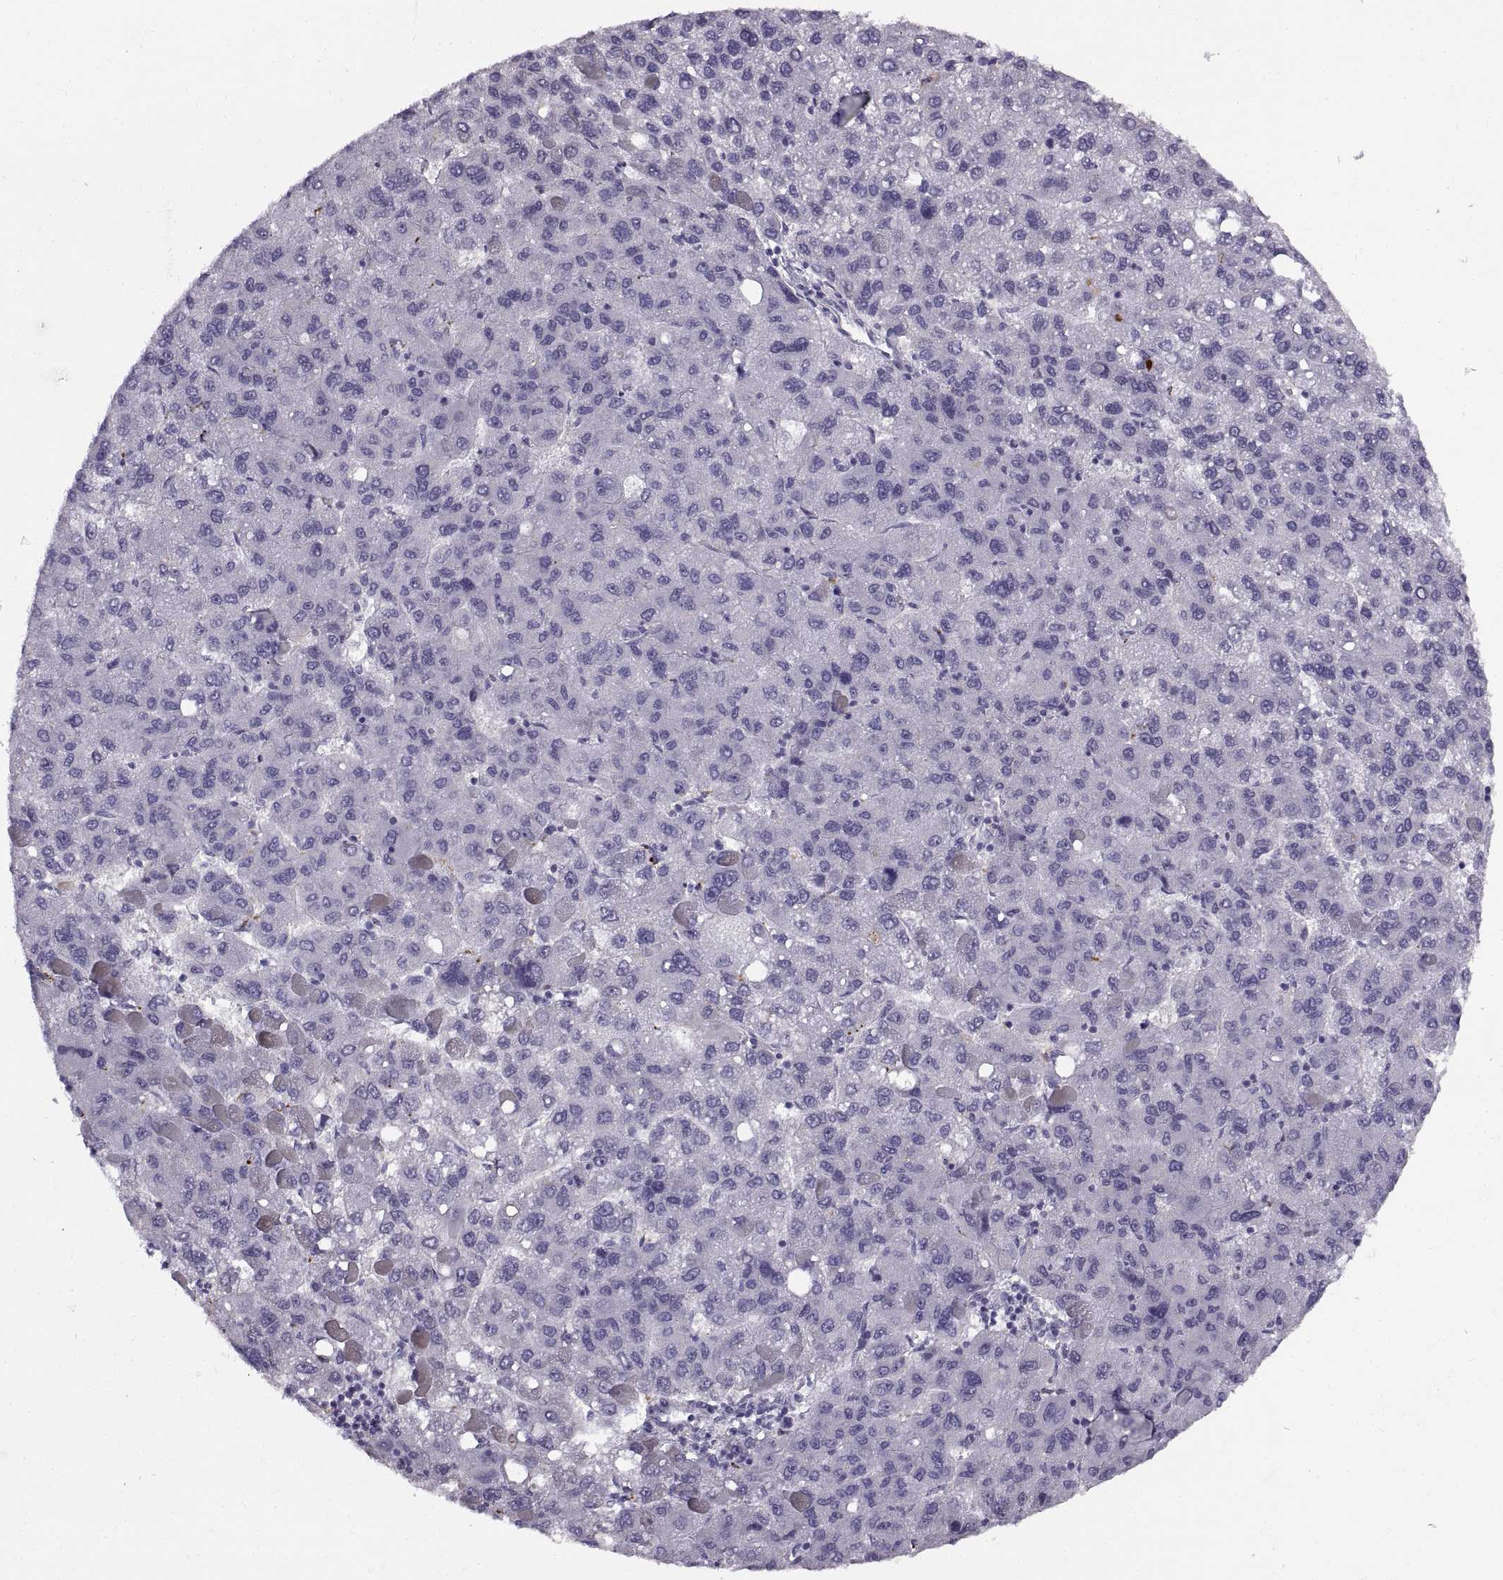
{"staining": {"intensity": "negative", "quantity": "none", "location": "none"}, "tissue": "liver cancer", "cell_type": "Tumor cells", "image_type": "cancer", "snomed": [{"axis": "morphology", "description": "Carcinoma, Hepatocellular, NOS"}, {"axis": "topography", "description": "Liver"}], "caption": "This is an immunohistochemistry (IHC) photomicrograph of liver cancer. There is no expression in tumor cells.", "gene": "CALCR", "patient": {"sex": "female", "age": 82}}